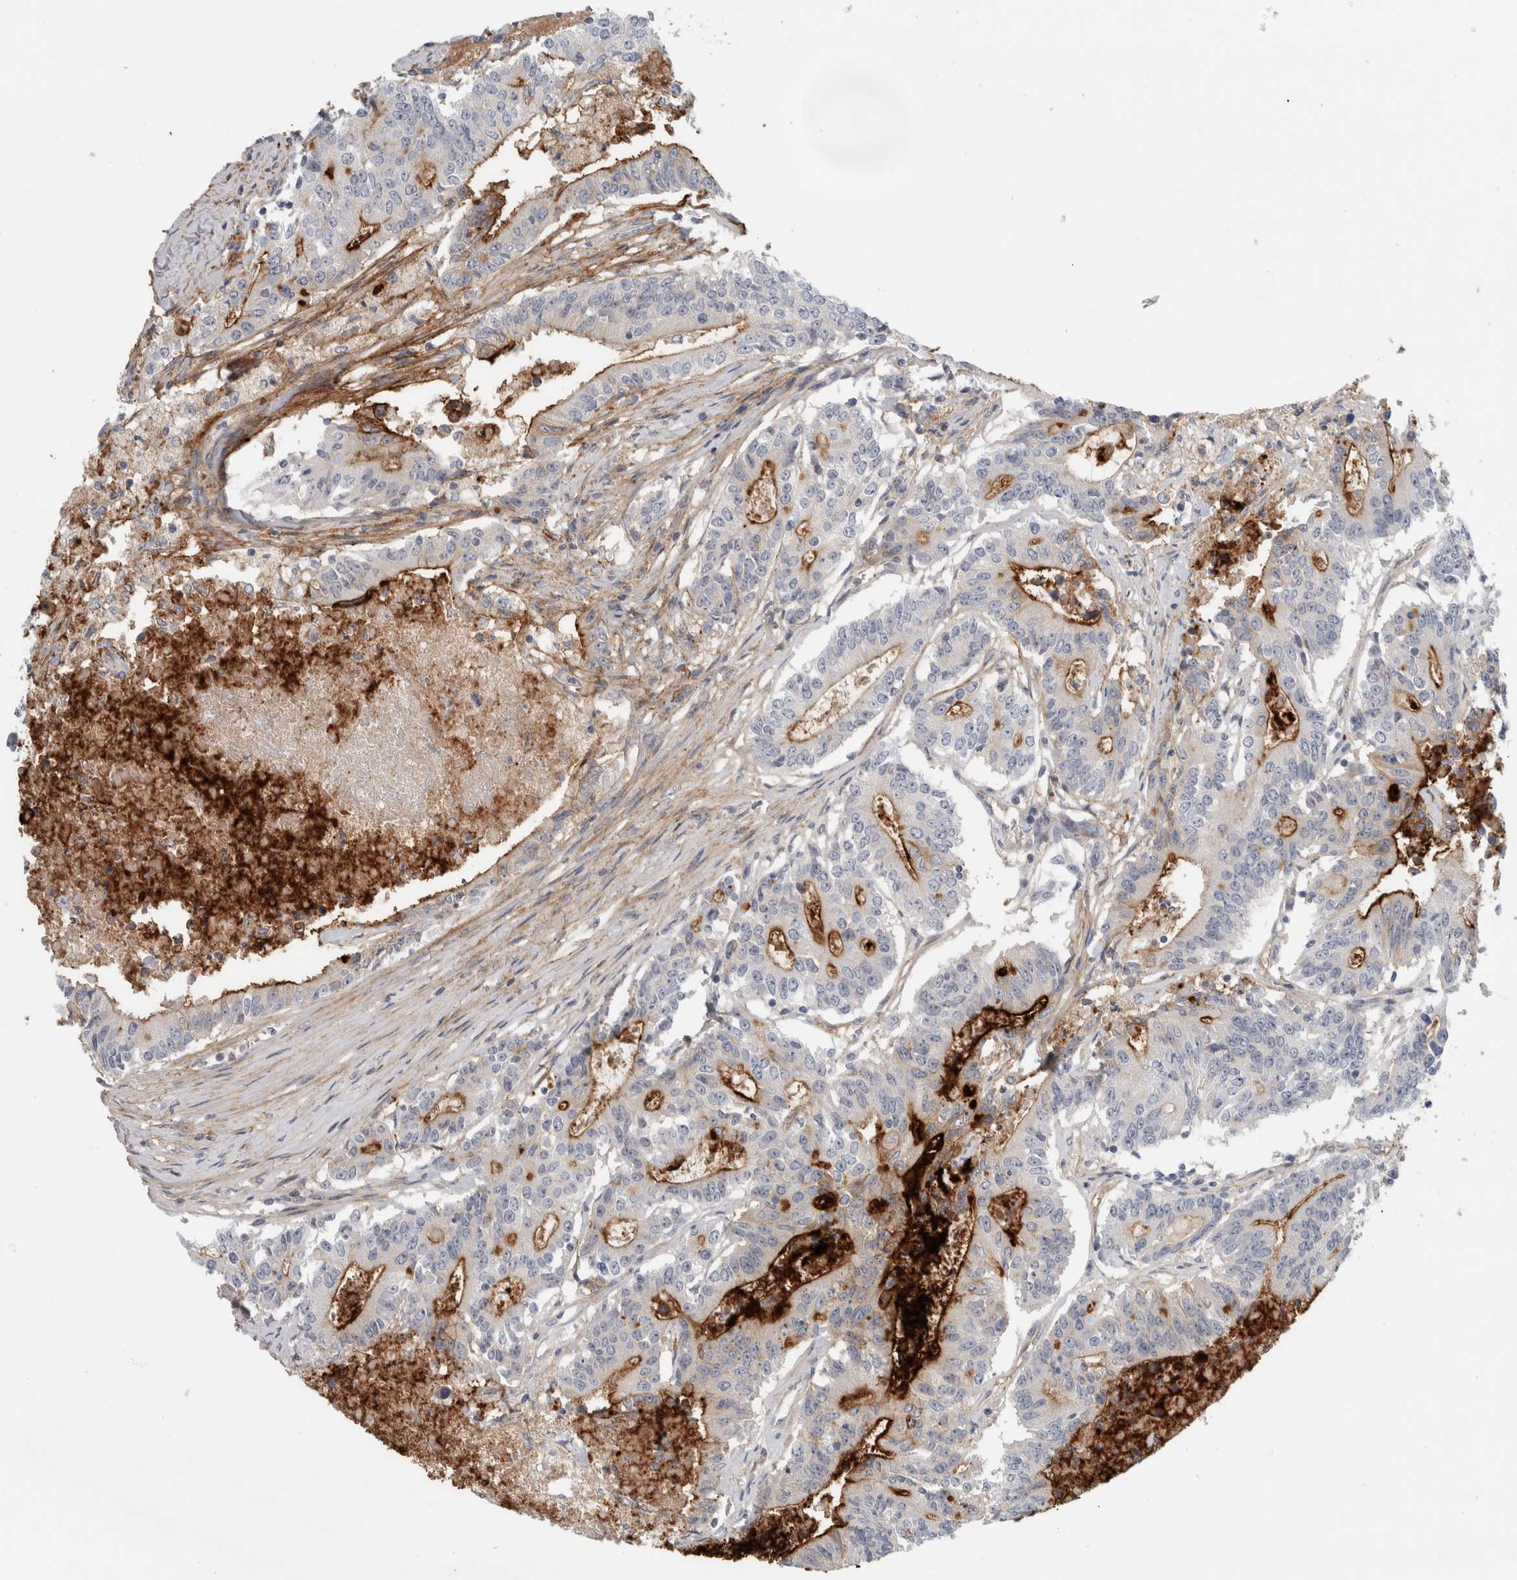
{"staining": {"intensity": "strong", "quantity": "25%-75%", "location": "cytoplasmic/membranous"}, "tissue": "colorectal cancer", "cell_type": "Tumor cells", "image_type": "cancer", "snomed": [{"axis": "morphology", "description": "Adenocarcinoma, NOS"}, {"axis": "topography", "description": "Colon"}], "caption": "High-power microscopy captured an immunohistochemistry (IHC) histopathology image of colorectal cancer, revealing strong cytoplasmic/membranous positivity in about 25%-75% of tumor cells. (DAB IHC with brightfield microscopy, high magnification).", "gene": "CD55", "patient": {"sex": "female", "age": 77}}